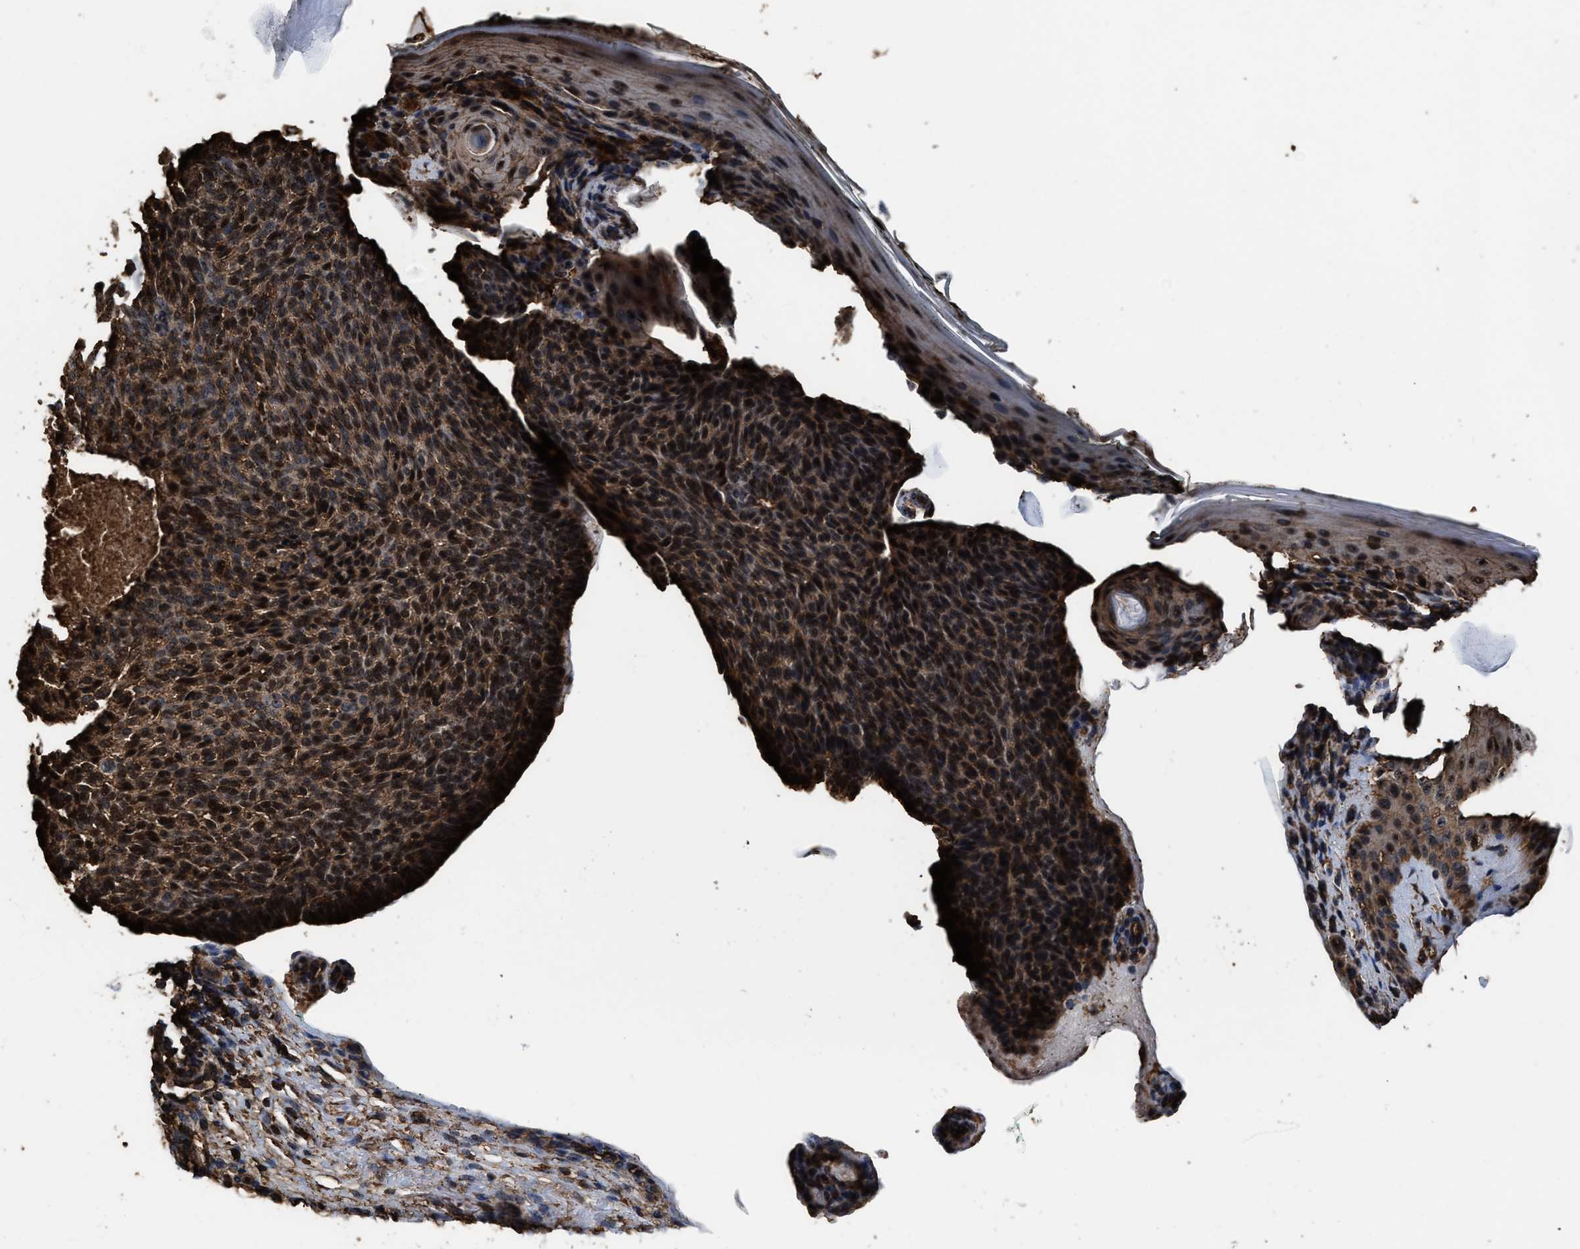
{"staining": {"intensity": "moderate", "quantity": ">75%", "location": "nuclear"}, "tissue": "skin cancer", "cell_type": "Tumor cells", "image_type": "cancer", "snomed": [{"axis": "morphology", "description": "Basal cell carcinoma"}, {"axis": "topography", "description": "Skin"}], "caption": "This is an image of immunohistochemistry staining of skin cancer, which shows moderate expression in the nuclear of tumor cells.", "gene": "KBTBD2", "patient": {"sex": "male", "age": 61}}